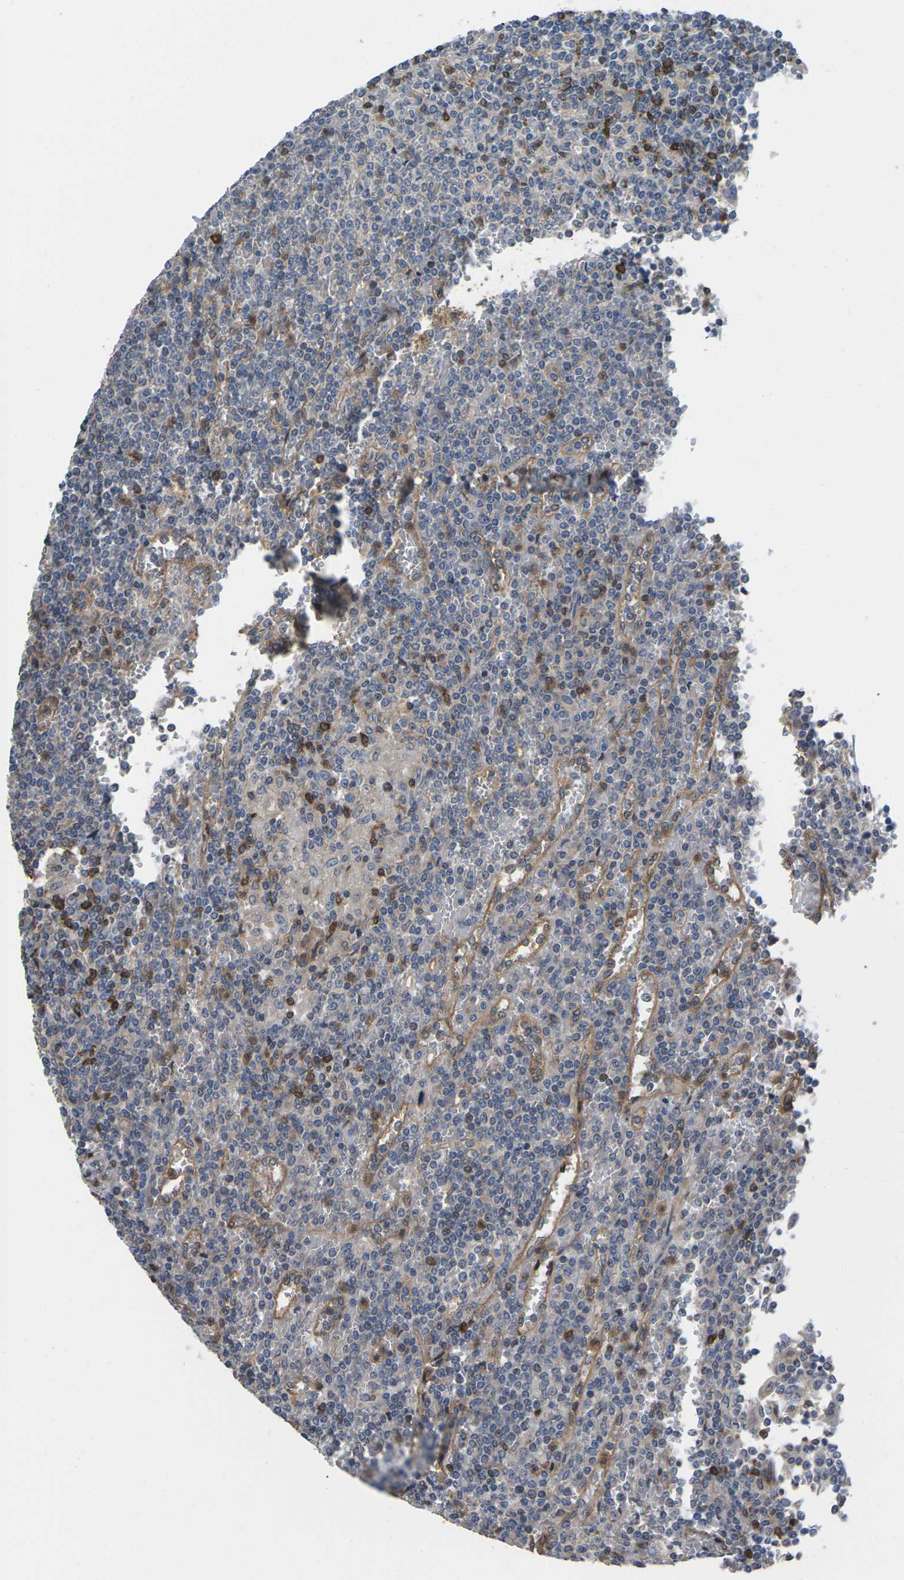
{"staining": {"intensity": "moderate", "quantity": "<25%", "location": "cytoplasmic/membranous"}, "tissue": "lymphoma", "cell_type": "Tumor cells", "image_type": "cancer", "snomed": [{"axis": "morphology", "description": "Malignant lymphoma, non-Hodgkin's type, Low grade"}, {"axis": "topography", "description": "Spleen"}], "caption": "Immunohistochemistry (IHC) micrograph of neoplastic tissue: lymphoma stained using IHC shows low levels of moderate protein expression localized specifically in the cytoplasmic/membranous of tumor cells, appearing as a cytoplasmic/membranous brown color.", "gene": "TIAM1", "patient": {"sex": "female", "age": 19}}